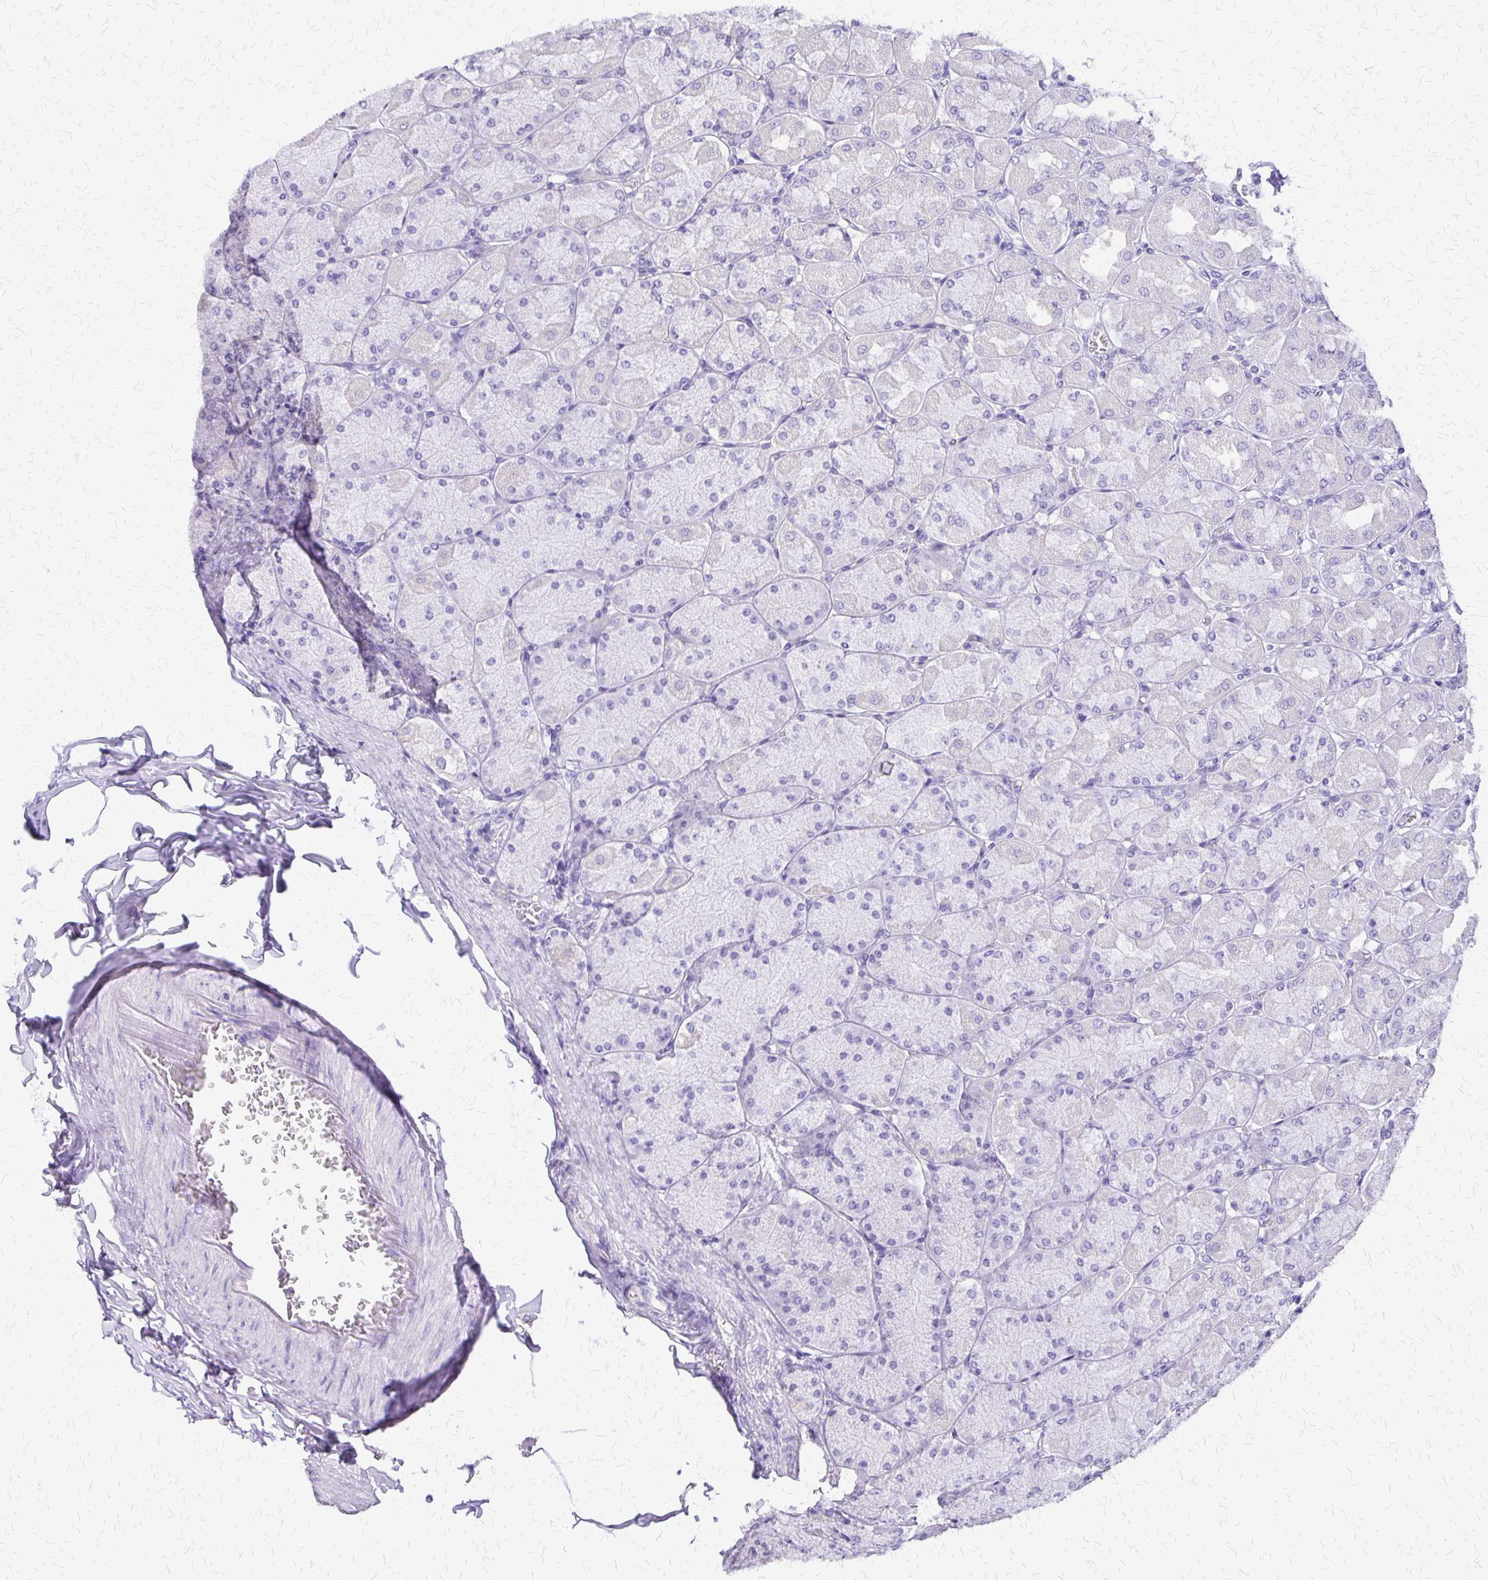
{"staining": {"intensity": "negative", "quantity": "none", "location": "none"}, "tissue": "stomach", "cell_type": "Glandular cells", "image_type": "normal", "snomed": [{"axis": "morphology", "description": "Normal tissue, NOS"}, {"axis": "topography", "description": "Stomach, upper"}], "caption": "This is an immunohistochemistry (IHC) histopathology image of normal stomach. There is no staining in glandular cells.", "gene": "SI", "patient": {"sex": "female", "age": 56}}